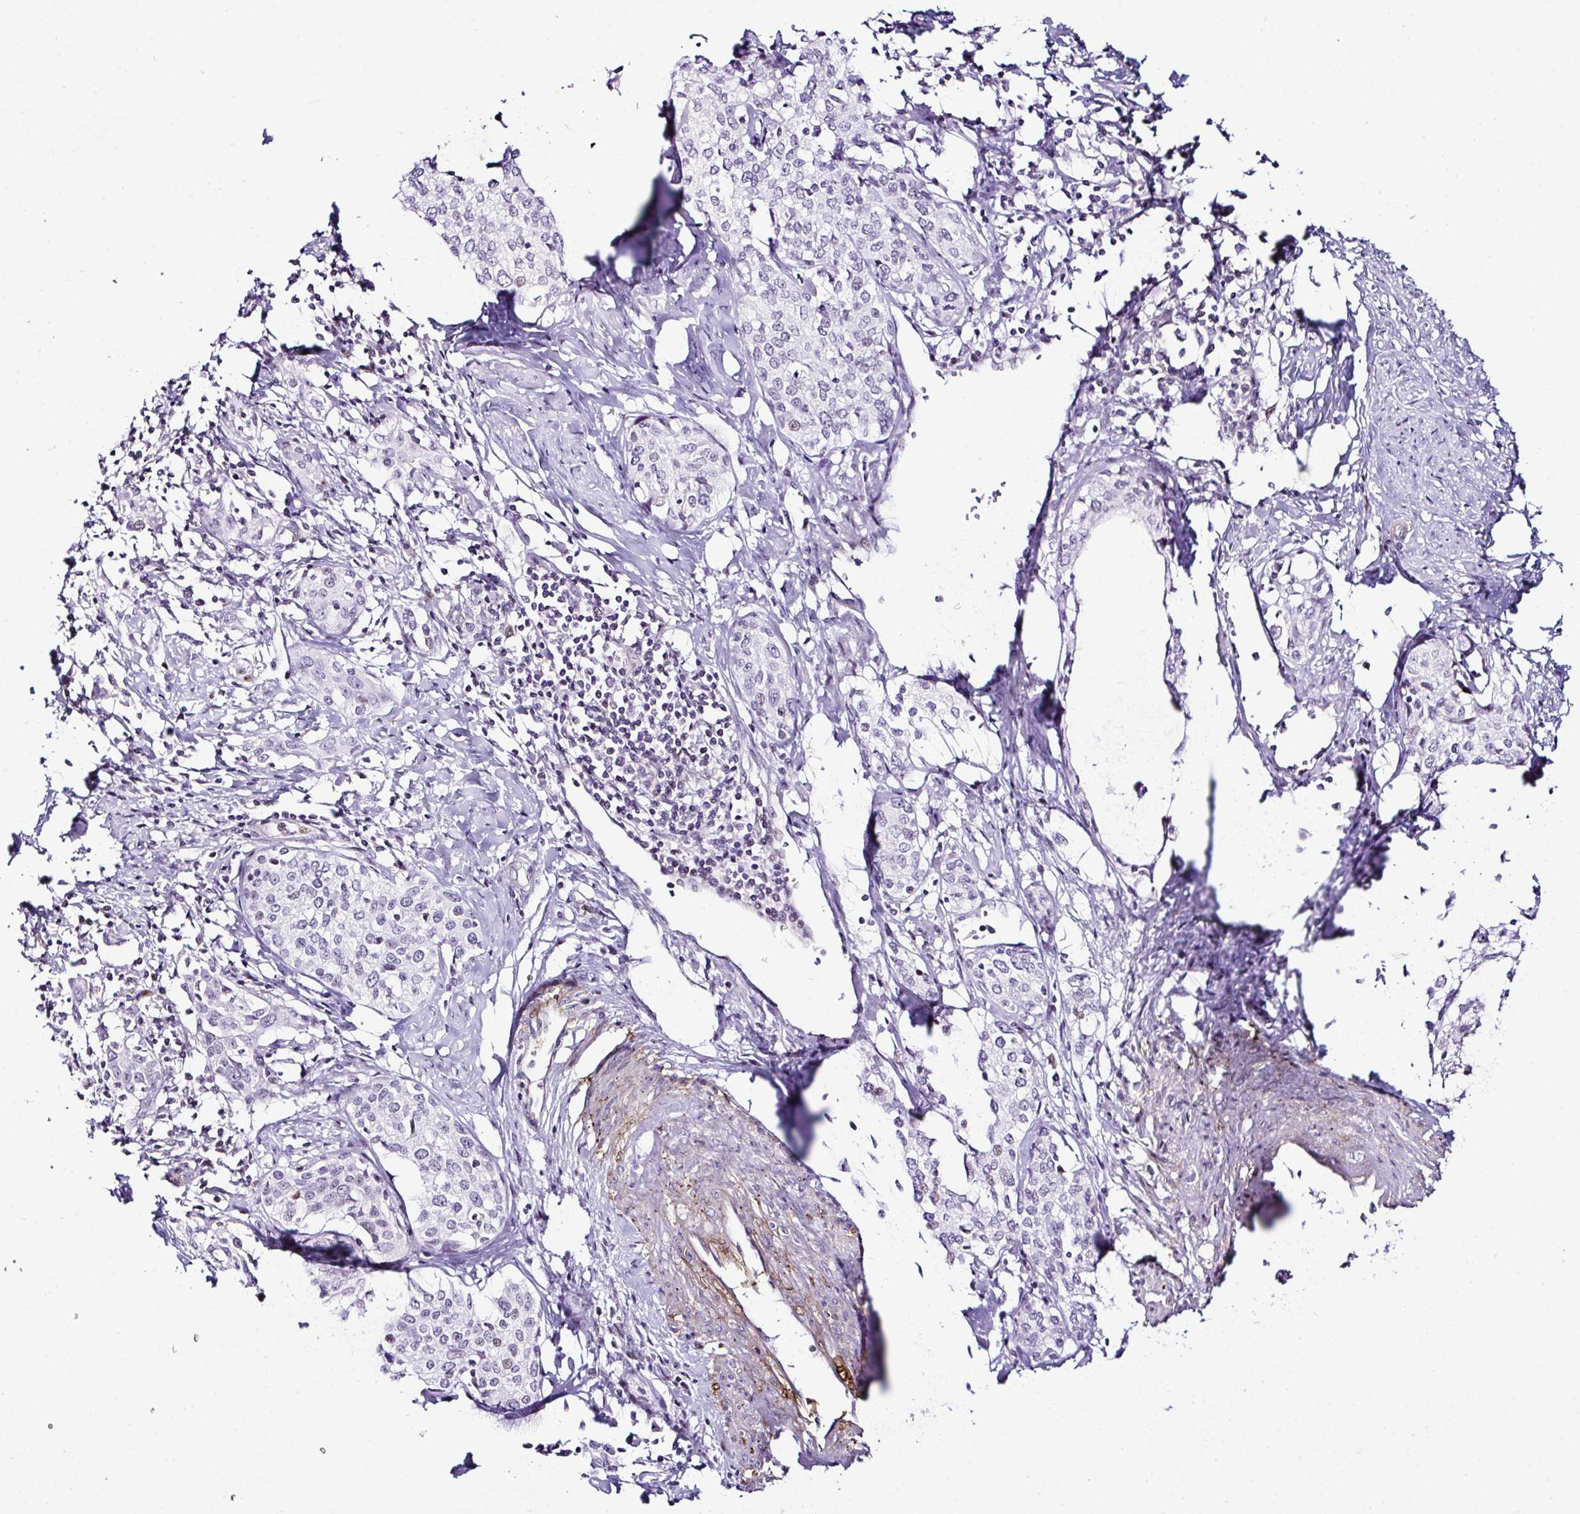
{"staining": {"intensity": "negative", "quantity": "none", "location": "none"}, "tissue": "cervical cancer", "cell_type": "Tumor cells", "image_type": "cancer", "snomed": [{"axis": "morphology", "description": "Squamous cell carcinoma, NOS"}, {"axis": "morphology", "description": "Adenocarcinoma, NOS"}, {"axis": "topography", "description": "Cervix"}], "caption": "IHC of cervical cancer exhibits no staining in tumor cells.", "gene": "FBXO34", "patient": {"sex": "female", "age": 52}}